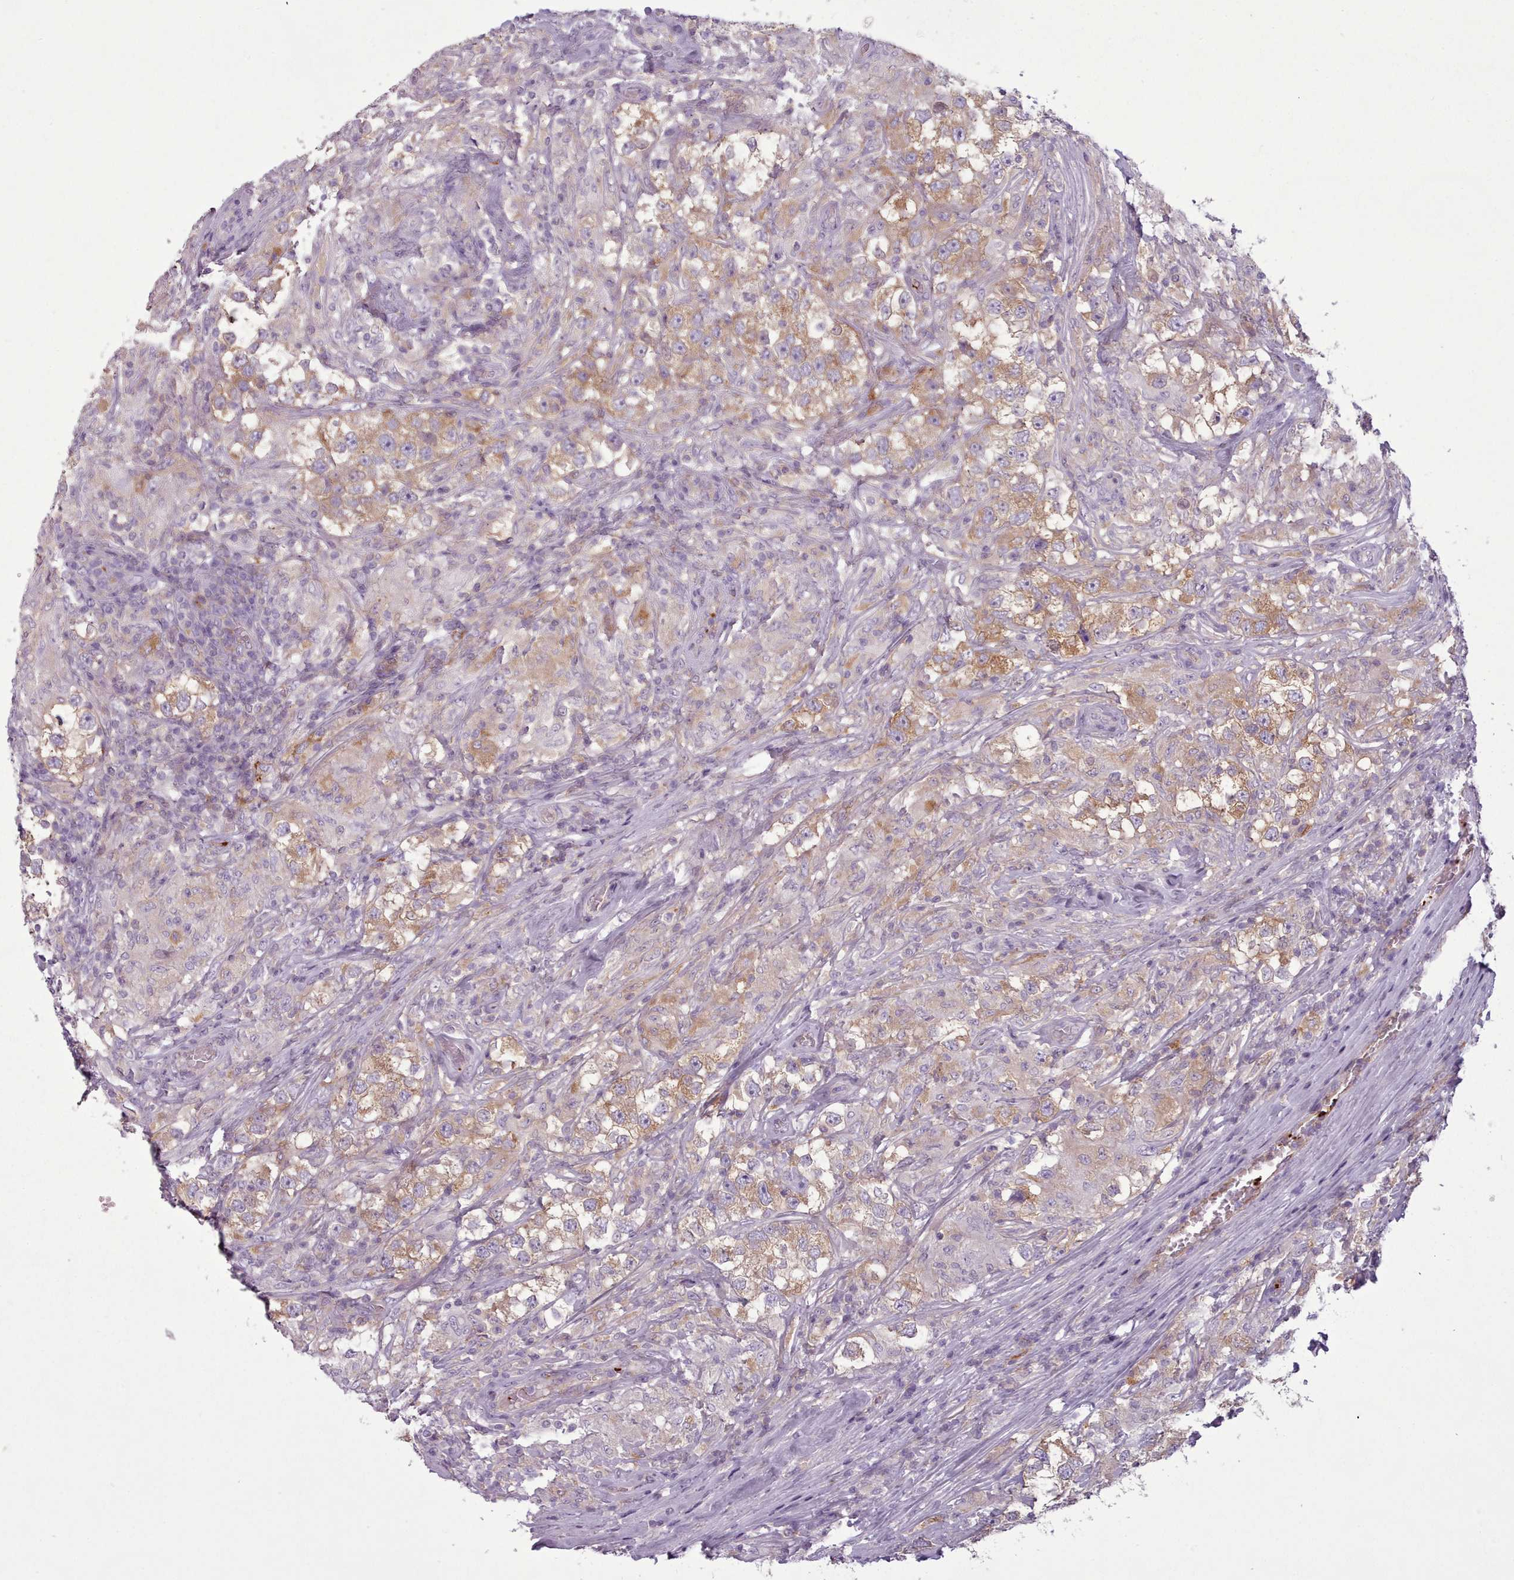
{"staining": {"intensity": "moderate", "quantity": ">75%", "location": "cytoplasmic/membranous"}, "tissue": "testis cancer", "cell_type": "Tumor cells", "image_type": "cancer", "snomed": [{"axis": "morphology", "description": "Seminoma, NOS"}, {"axis": "topography", "description": "Testis"}], "caption": "The photomicrograph shows staining of testis cancer, revealing moderate cytoplasmic/membranous protein staining (brown color) within tumor cells.", "gene": "NDST2", "patient": {"sex": "male", "age": 46}}